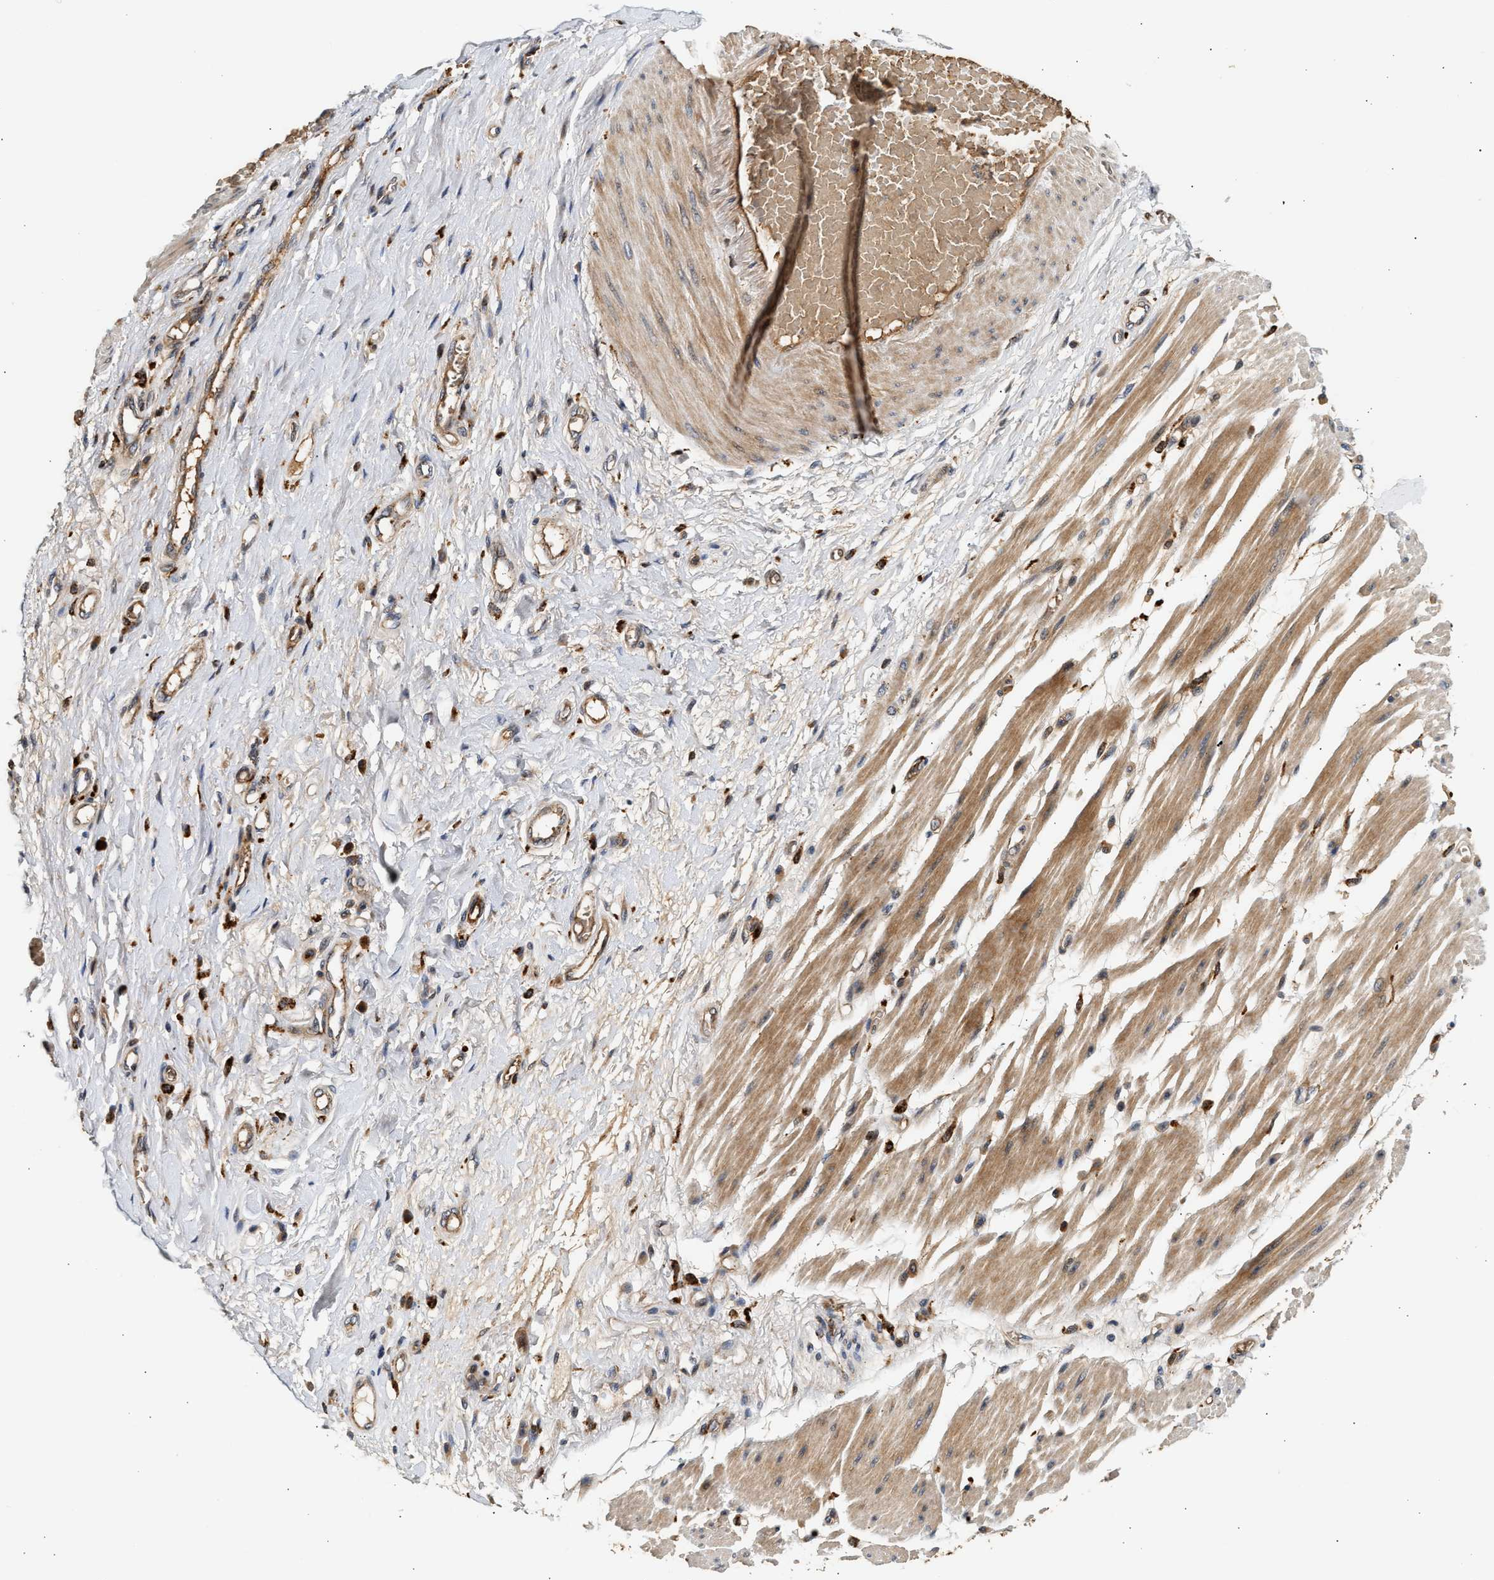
{"staining": {"intensity": "weak", "quantity": ">75%", "location": "cytoplasmic/membranous"}, "tissue": "adipose tissue", "cell_type": "Adipocytes", "image_type": "normal", "snomed": [{"axis": "morphology", "description": "Normal tissue, NOS"}, {"axis": "morphology", "description": "Adenocarcinoma, NOS"}, {"axis": "topography", "description": "Esophagus"}], "caption": "Immunohistochemistry (DAB (3,3'-diaminobenzidine)) staining of unremarkable adipose tissue demonstrates weak cytoplasmic/membranous protein staining in about >75% of adipocytes. Using DAB (brown) and hematoxylin (blue) stains, captured at high magnification using brightfield microscopy.", "gene": "PLD3", "patient": {"sex": "male", "age": 62}}